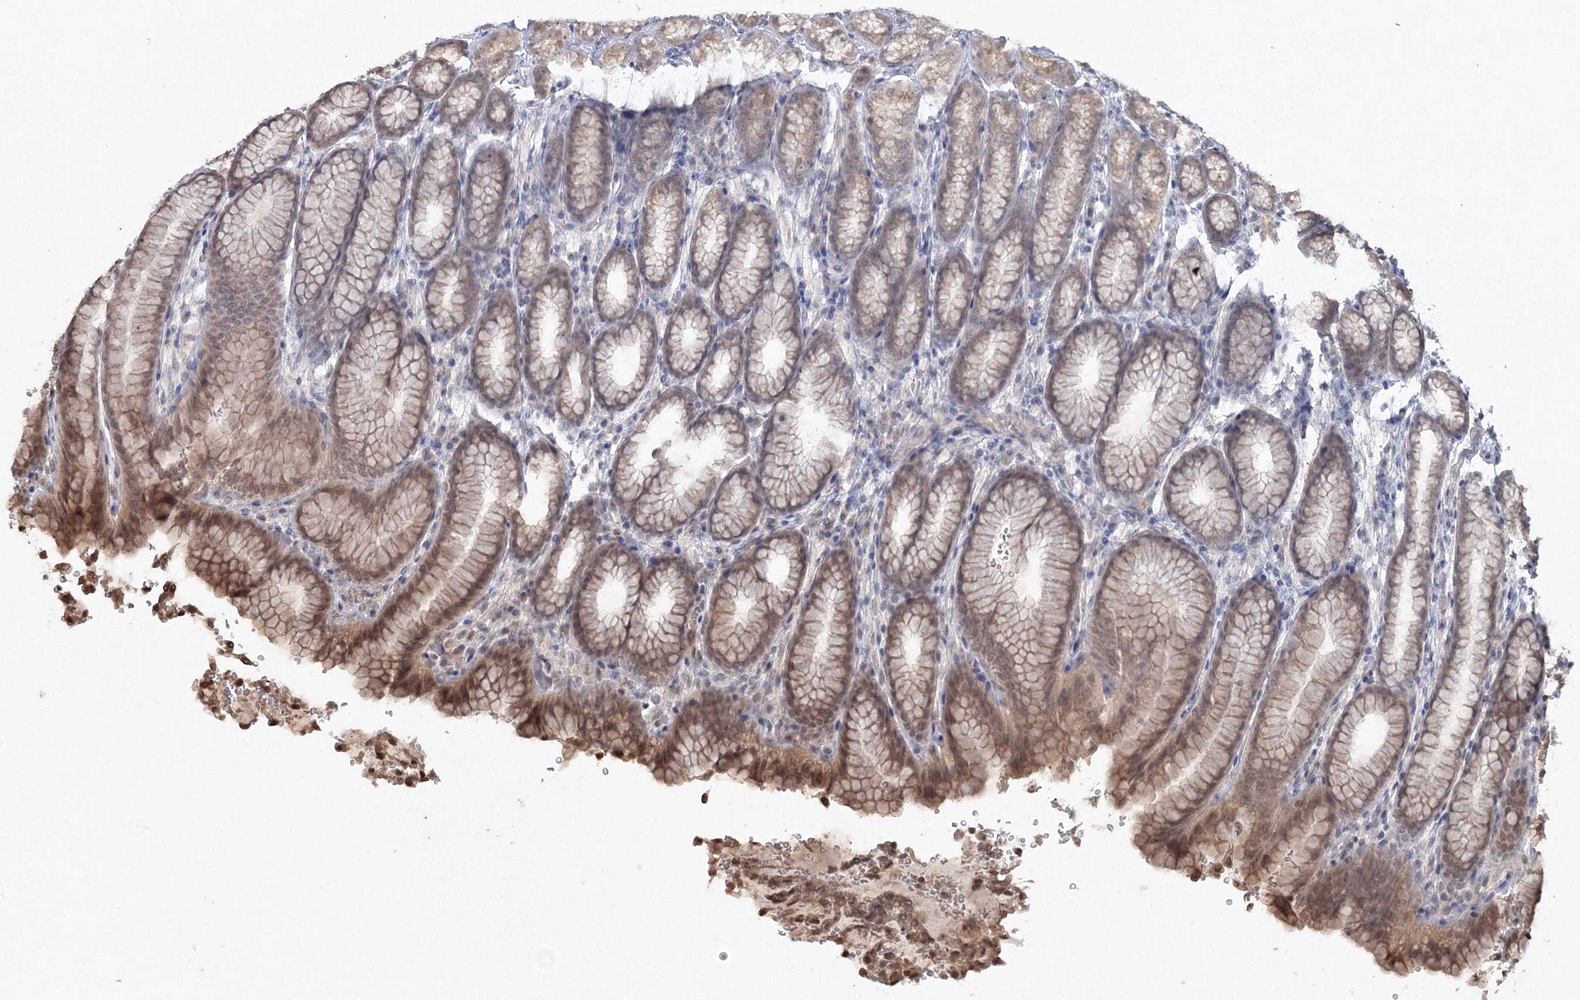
{"staining": {"intensity": "moderate", "quantity": "25%-75%", "location": "cytoplasmic/membranous,nuclear"}, "tissue": "stomach", "cell_type": "Glandular cells", "image_type": "normal", "snomed": [{"axis": "morphology", "description": "Normal tissue, NOS"}, {"axis": "topography", "description": "Stomach"}], "caption": "Stomach stained with a brown dye exhibits moderate cytoplasmic/membranous,nuclear positive expression in approximately 25%-75% of glandular cells.", "gene": "PEX13", "patient": {"sex": "male", "age": 42}}